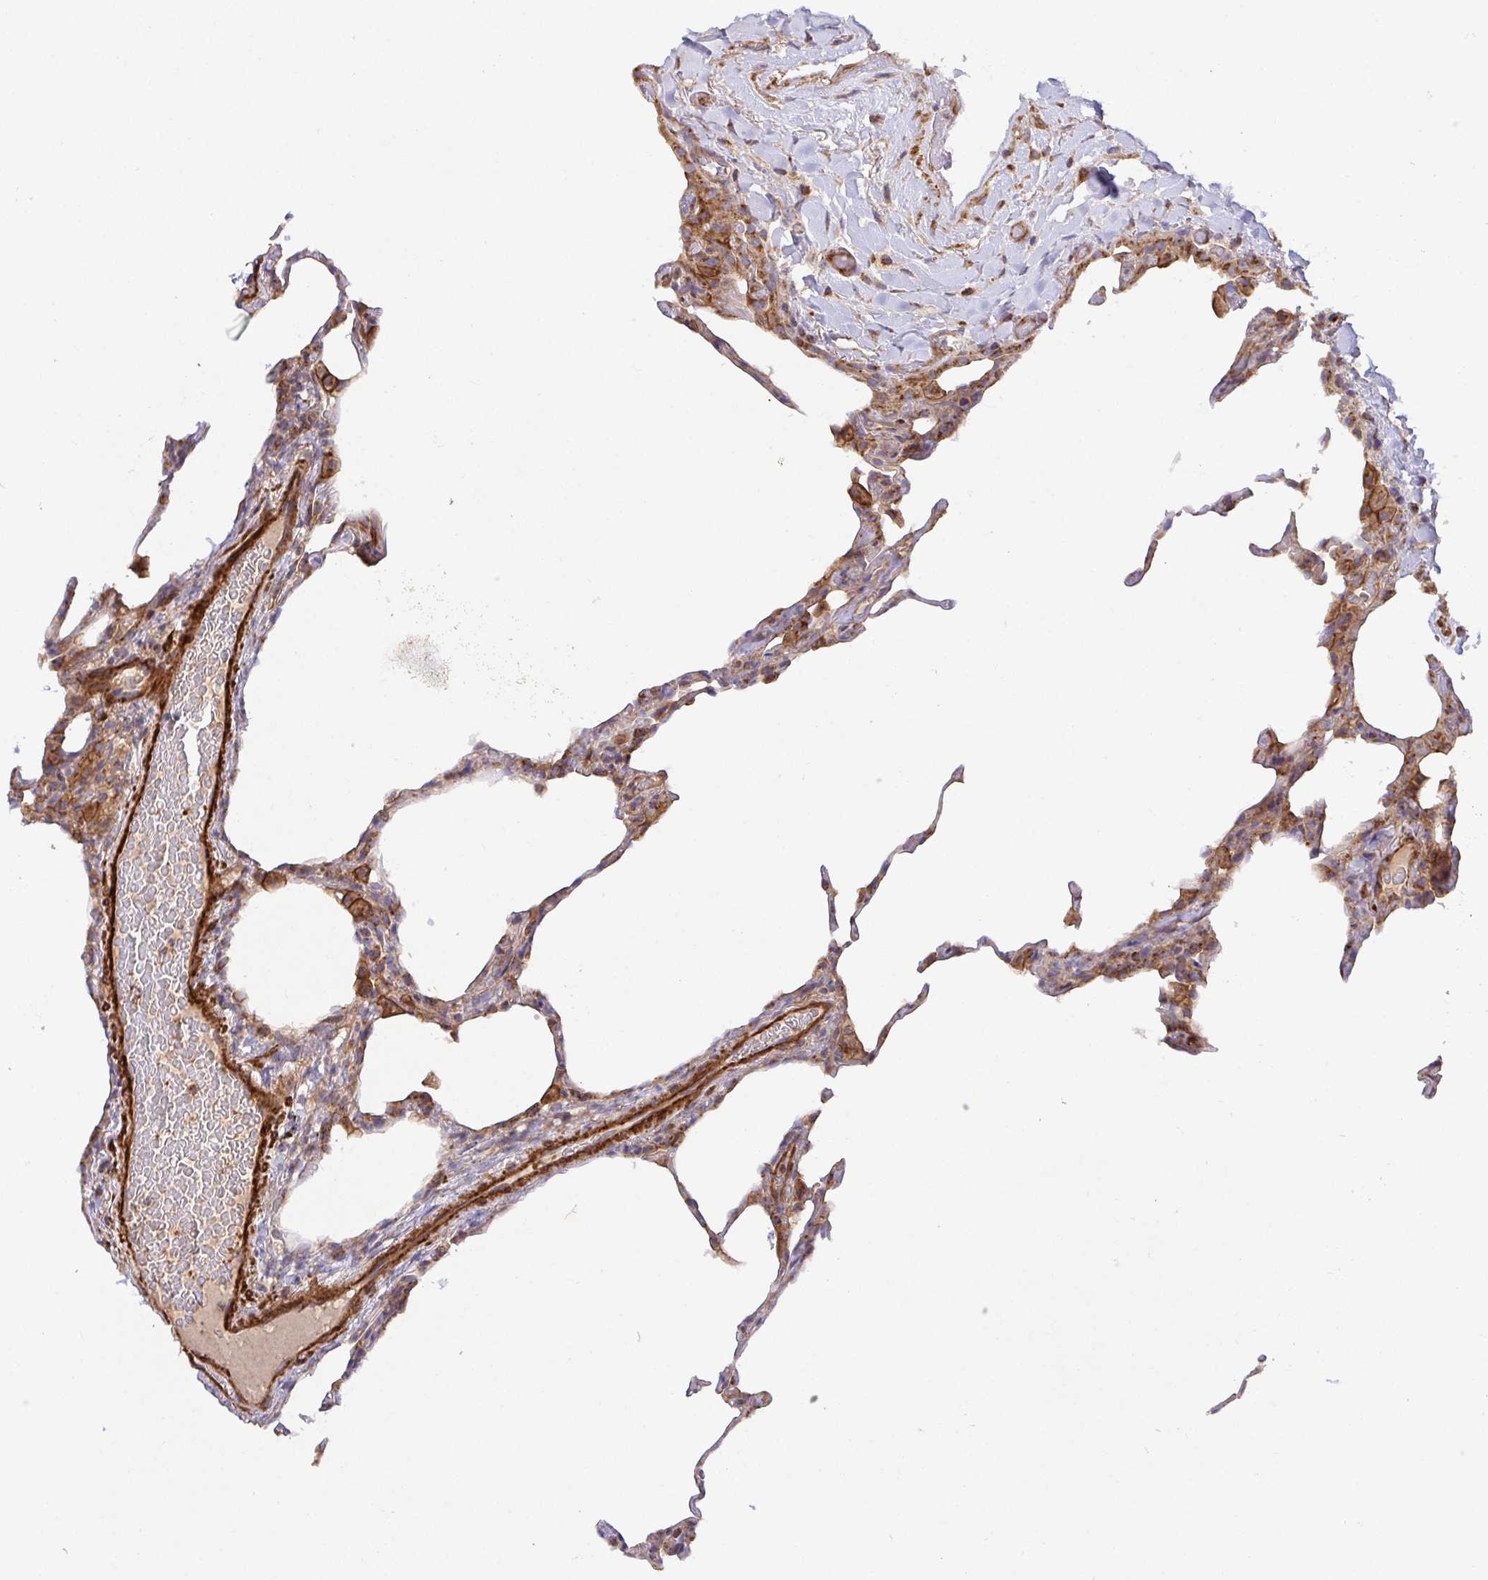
{"staining": {"intensity": "weak", "quantity": "25%-75%", "location": "cytoplasmic/membranous"}, "tissue": "lung", "cell_type": "Alveolar cells", "image_type": "normal", "snomed": [{"axis": "morphology", "description": "Normal tissue, NOS"}, {"axis": "topography", "description": "Lung"}], "caption": "Immunohistochemistry (IHC) micrograph of benign lung: lung stained using IHC displays low levels of weak protein expression localized specifically in the cytoplasmic/membranous of alveolar cells, appearing as a cytoplasmic/membranous brown color.", "gene": "TM9SF4", "patient": {"sex": "female", "age": 57}}